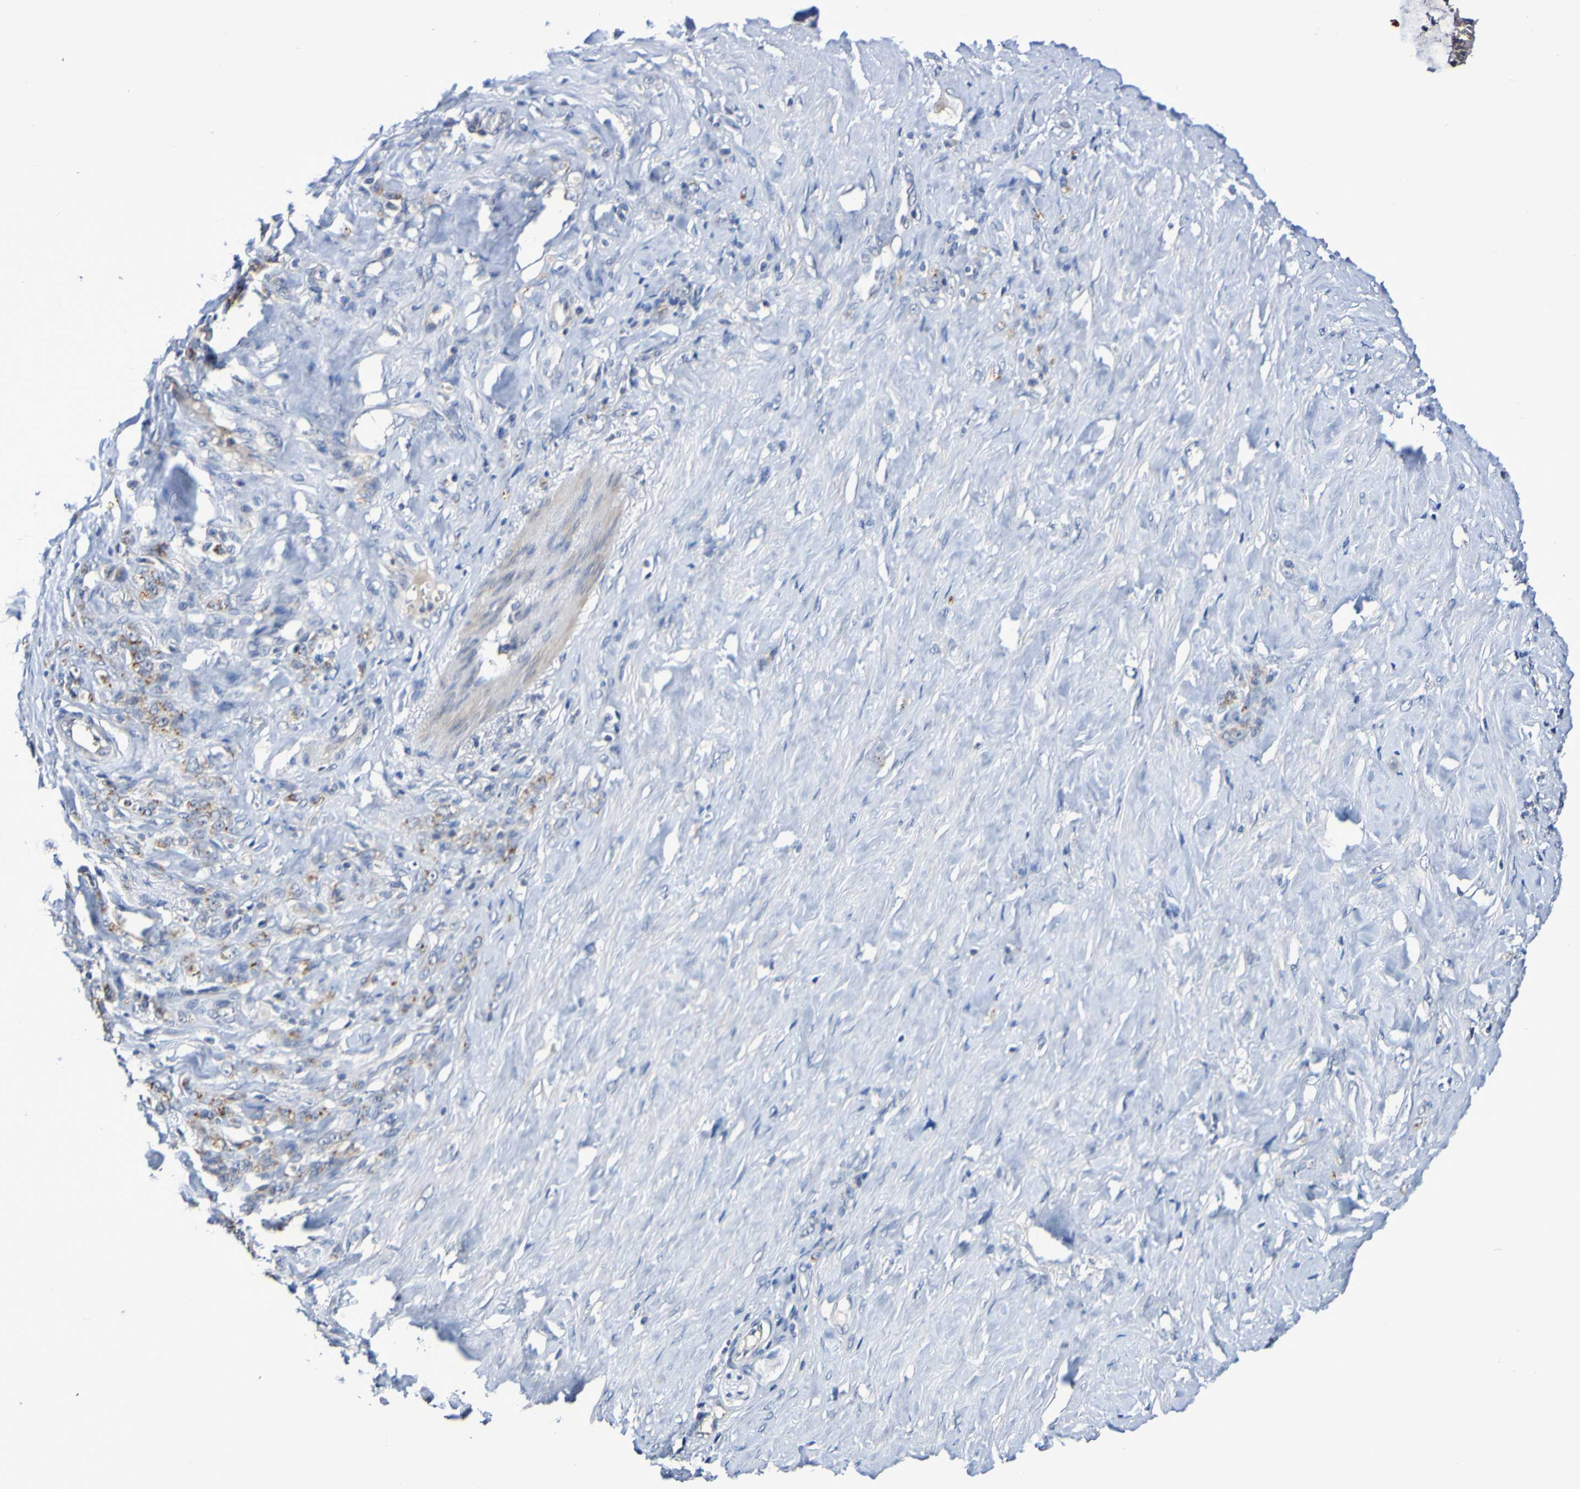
{"staining": {"intensity": "moderate", "quantity": "25%-75%", "location": "cytoplasmic/membranous"}, "tissue": "stomach cancer", "cell_type": "Tumor cells", "image_type": "cancer", "snomed": [{"axis": "morphology", "description": "Adenocarcinoma, NOS"}, {"axis": "topography", "description": "Stomach"}], "caption": "This micrograph displays immunohistochemistry staining of stomach cancer, with medium moderate cytoplasmic/membranous positivity in approximately 25%-75% of tumor cells.", "gene": "PTP4A2", "patient": {"sex": "male", "age": 82}}